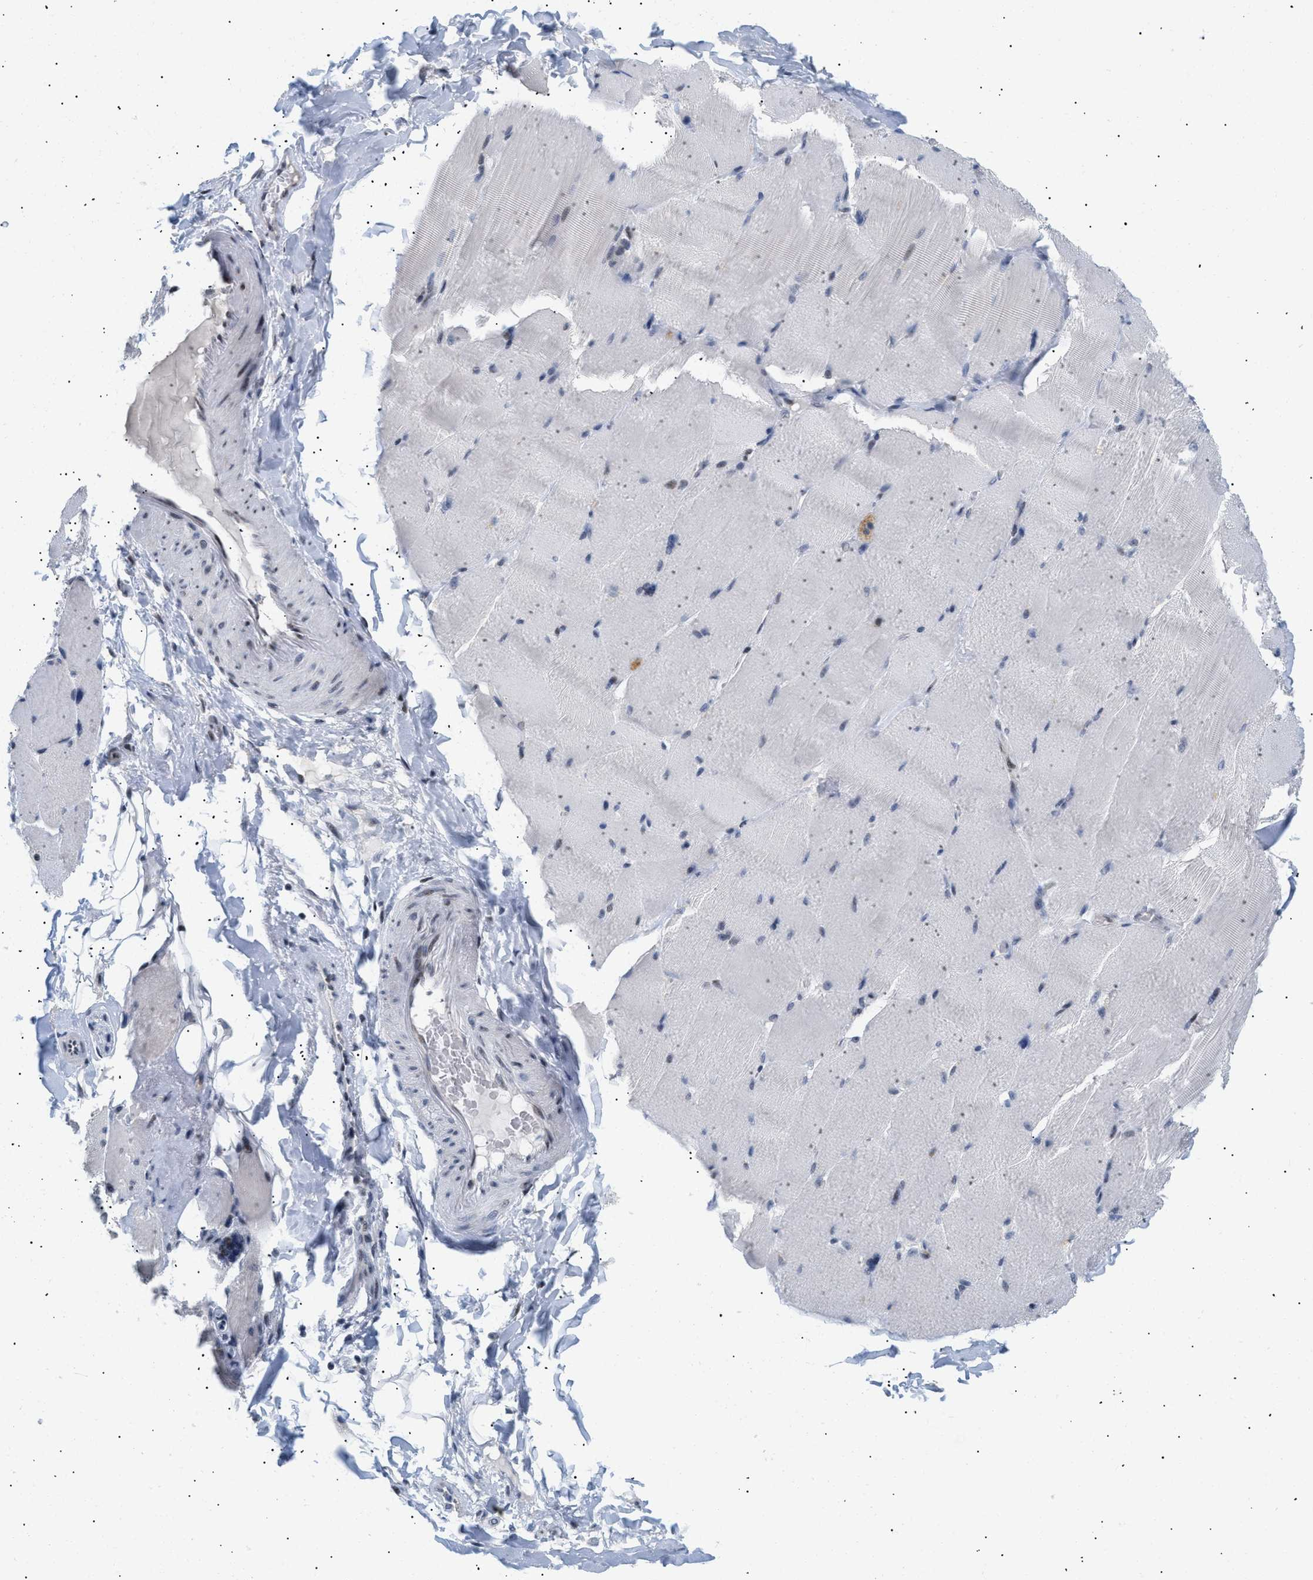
{"staining": {"intensity": "negative", "quantity": "none", "location": "none"}, "tissue": "skeletal muscle", "cell_type": "Myocytes", "image_type": "normal", "snomed": [{"axis": "morphology", "description": "Normal tissue, NOS"}, {"axis": "topography", "description": "Skin"}, {"axis": "topography", "description": "Skeletal muscle"}], "caption": "This is an immunohistochemistry (IHC) histopathology image of benign skeletal muscle. There is no expression in myocytes.", "gene": "PPARD", "patient": {"sex": "male", "age": 83}}